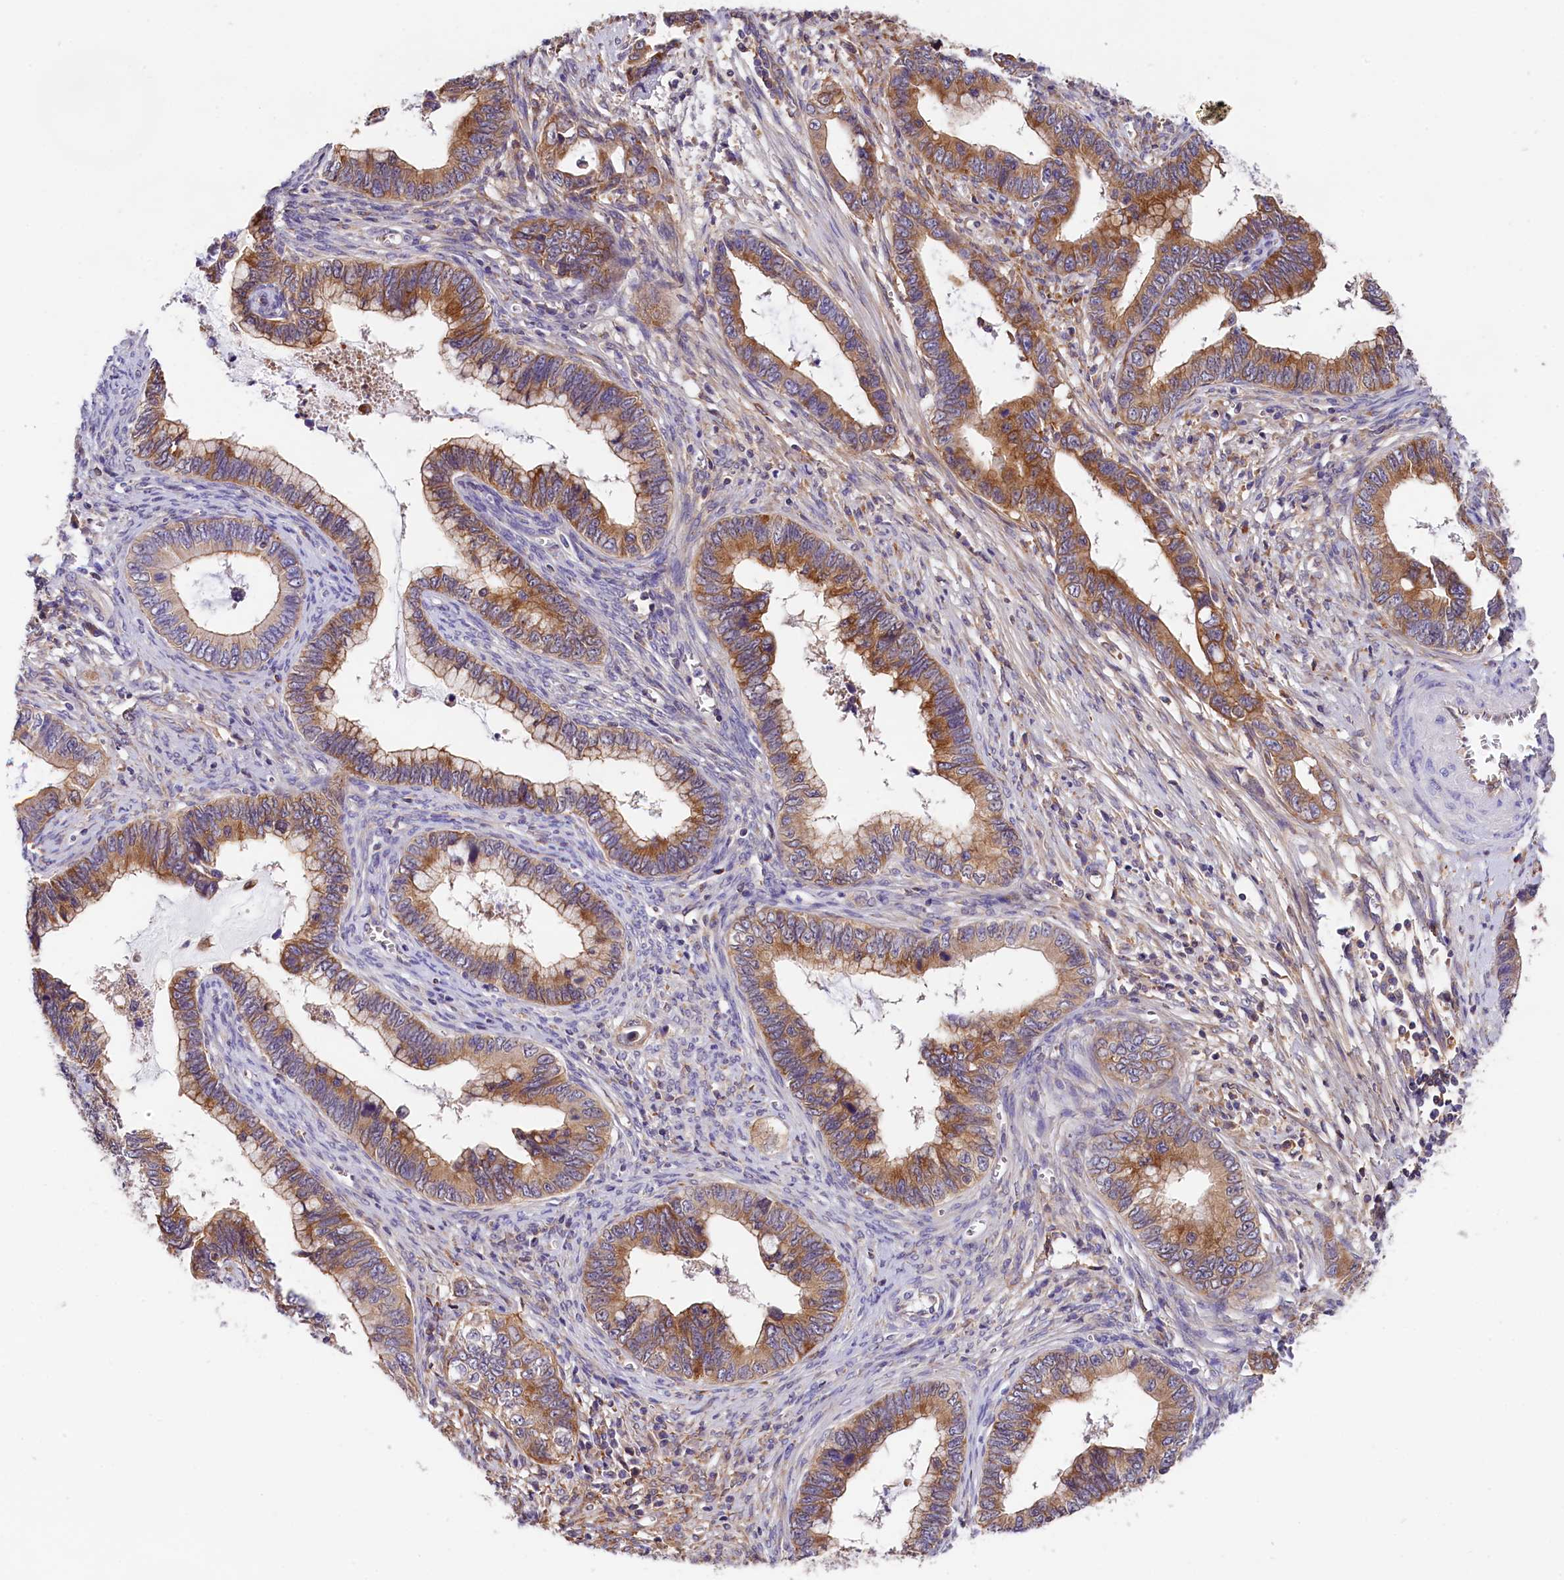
{"staining": {"intensity": "moderate", "quantity": ">75%", "location": "cytoplasmic/membranous"}, "tissue": "cervical cancer", "cell_type": "Tumor cells", "image_type": "cancer", "snomed": [{"axis": "morphology", "description": "Adenocarcinoma, NOS"}, {"axis": "topography", "description": "Cervix"}], "caption": "This is an image of immunohistochemistry (IHC) staining of adenocarcinoma (cervical), which shows moderate positivity in the cytoplasmic/membranous of tumor cells.", "gene": "OAS3", "patient": {"sex": "female", "age": 44}}